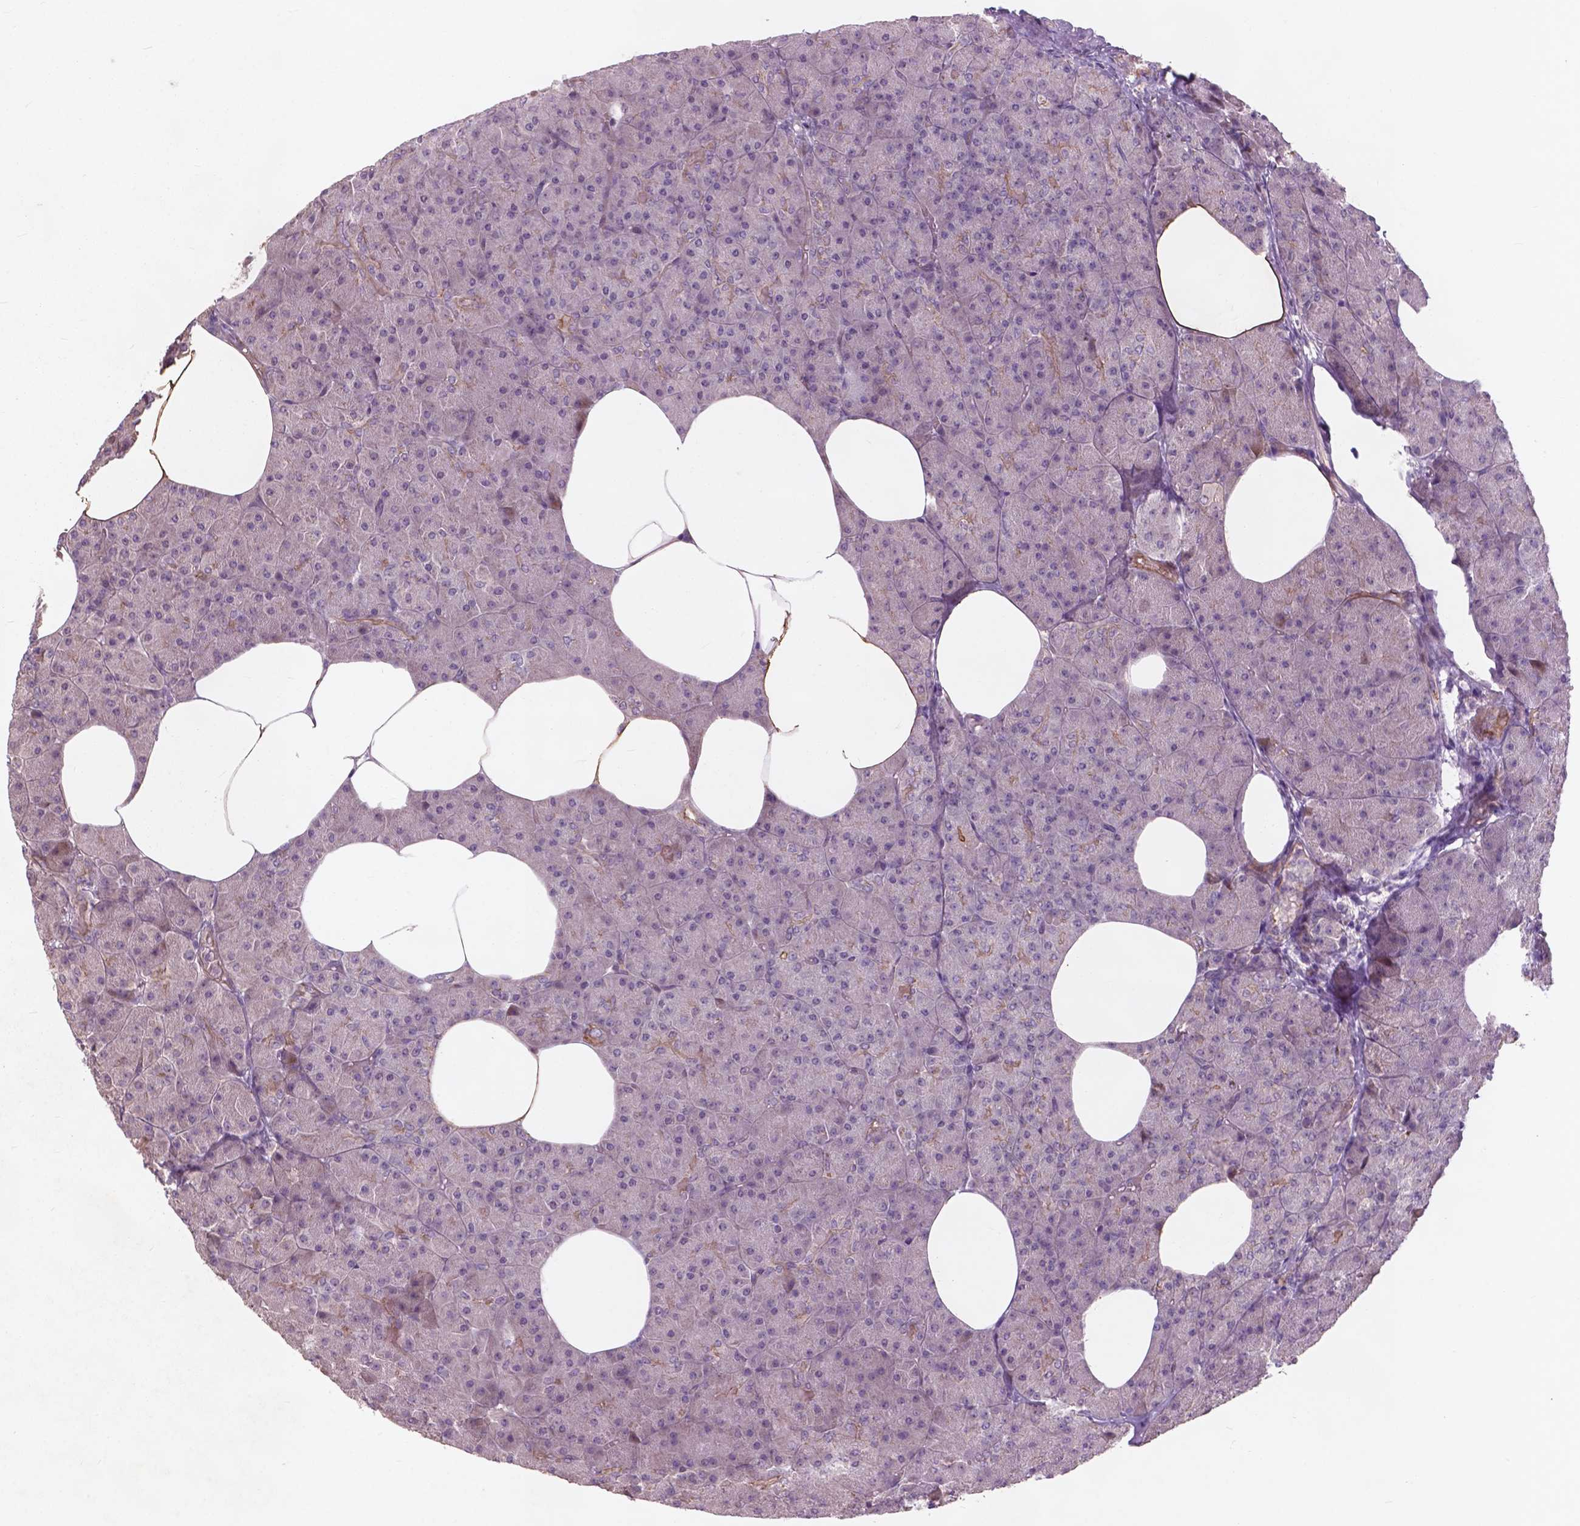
{"staining": {"intensity": "moderate", "quantity": "<25%", "location": "cytoplasmic/membranous"}, "tissue": "pancreas", "cell_type": "Exocrine glandular cells", "image_type": "normal", "snomed": [{"axis": "morphology", "description": "Normal tissue, NOS"}, {"axis": "topography", "description": "Pancreas"}], "caption": "This image reveals IHC staining of benign pancreas, with low moderate cytoplasmic/membranous expression in about <25% of exocrine glandular cells.", "gene": "RFPL4B", "patient": {"sex": "female", "age": 45}}